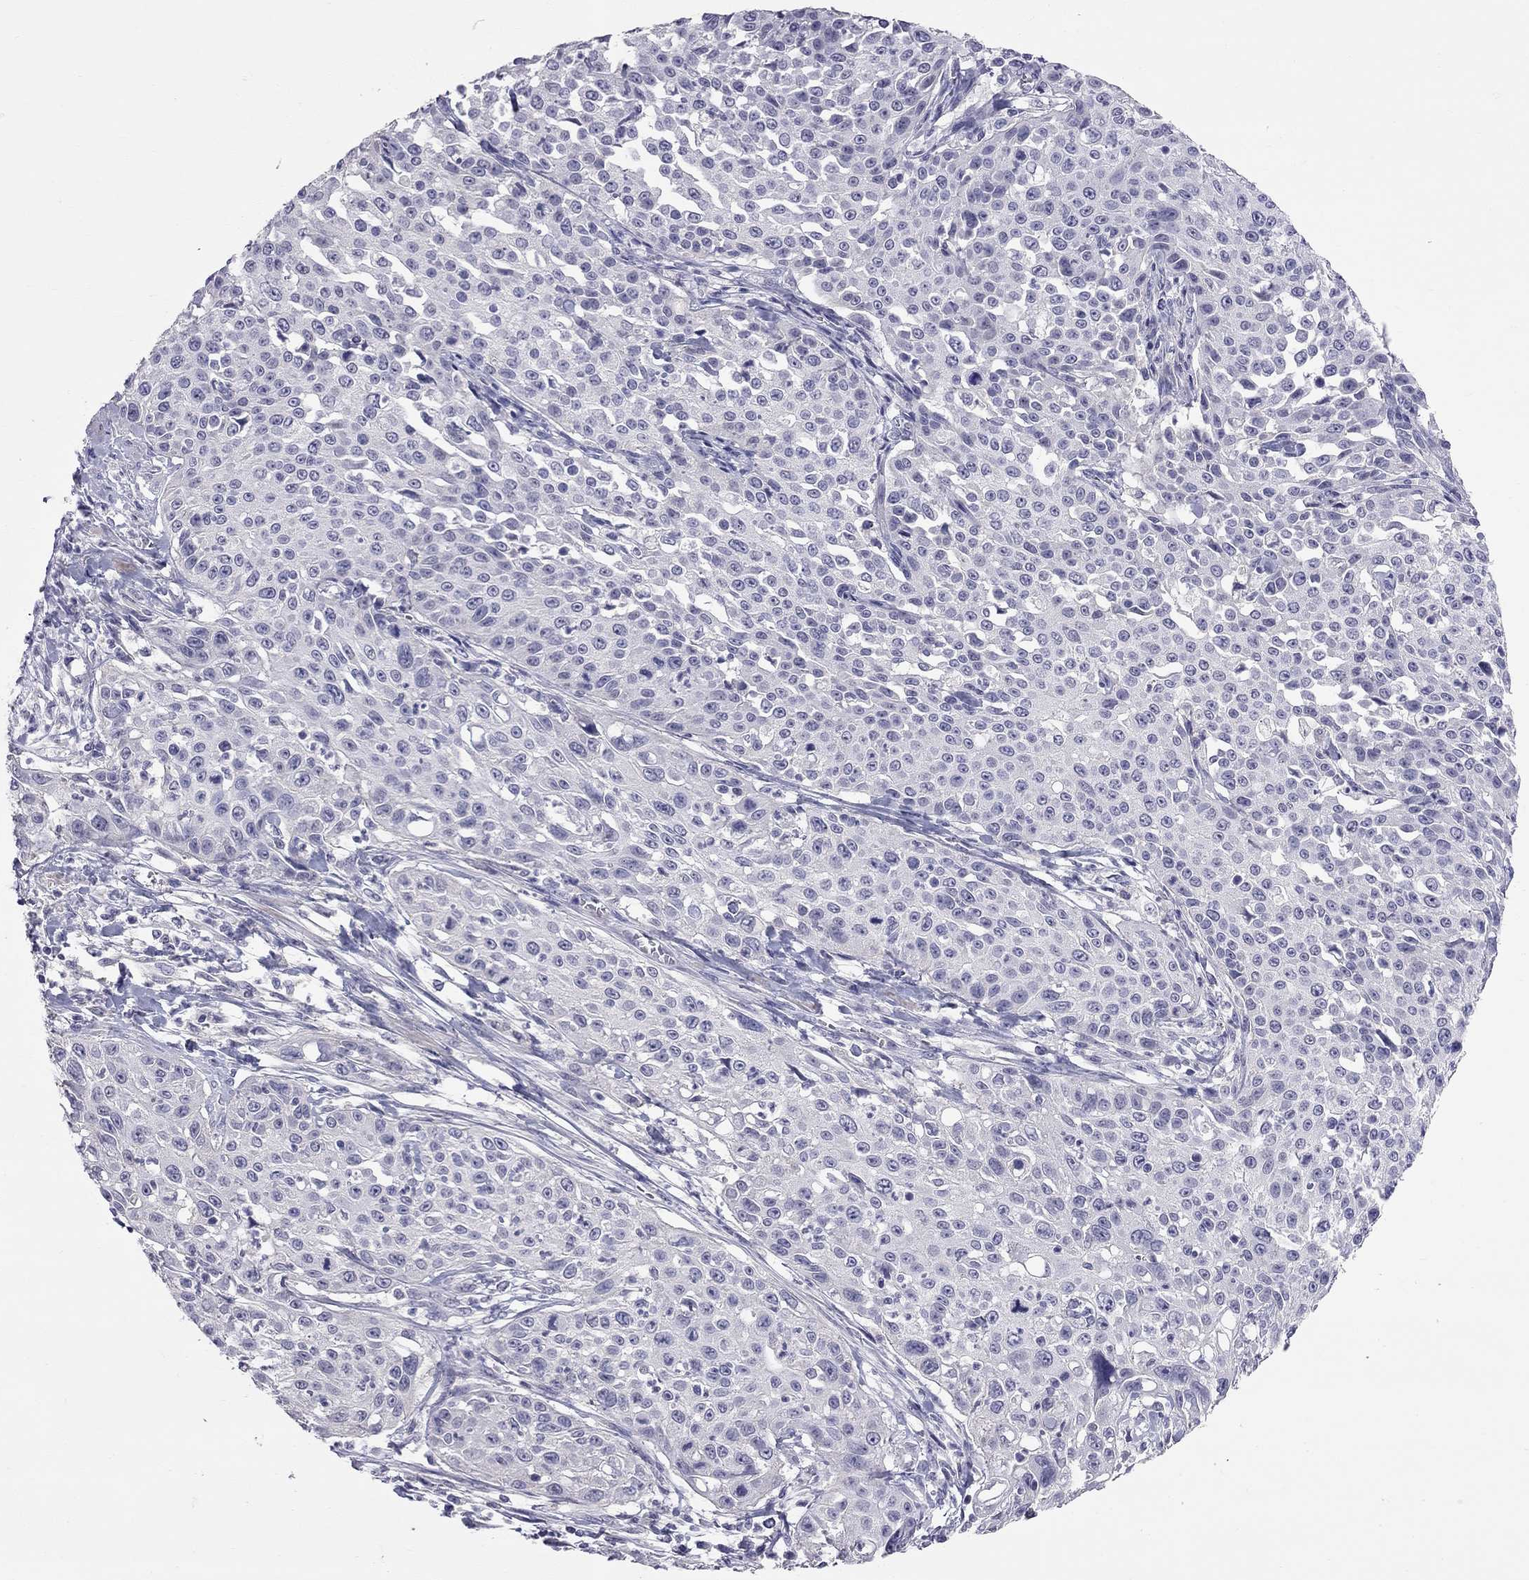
{"staining": {"intensity": "negative", "quantity": "none", "location": "none"}, "tissue": "cervical cancer", "cell_type": "Tumor cells", "image_type": "cancer", "snomed": [{"axis": "morphology", "description": "Squamous cell carcinoma, NOS"}, {"axis": "topography", "description": "Cervix"}], "caption": "High magnification brightfield microscopy of cervical cancer (squamous cell carcinoma) stained with DAB (3,3'-diaminobenzidine) (brown) and counterstained with hematoxylin (blue): tumor cells show no significant staining.", "gene": "CFAP91", "patient": {"sex": "female", "age": 26}}